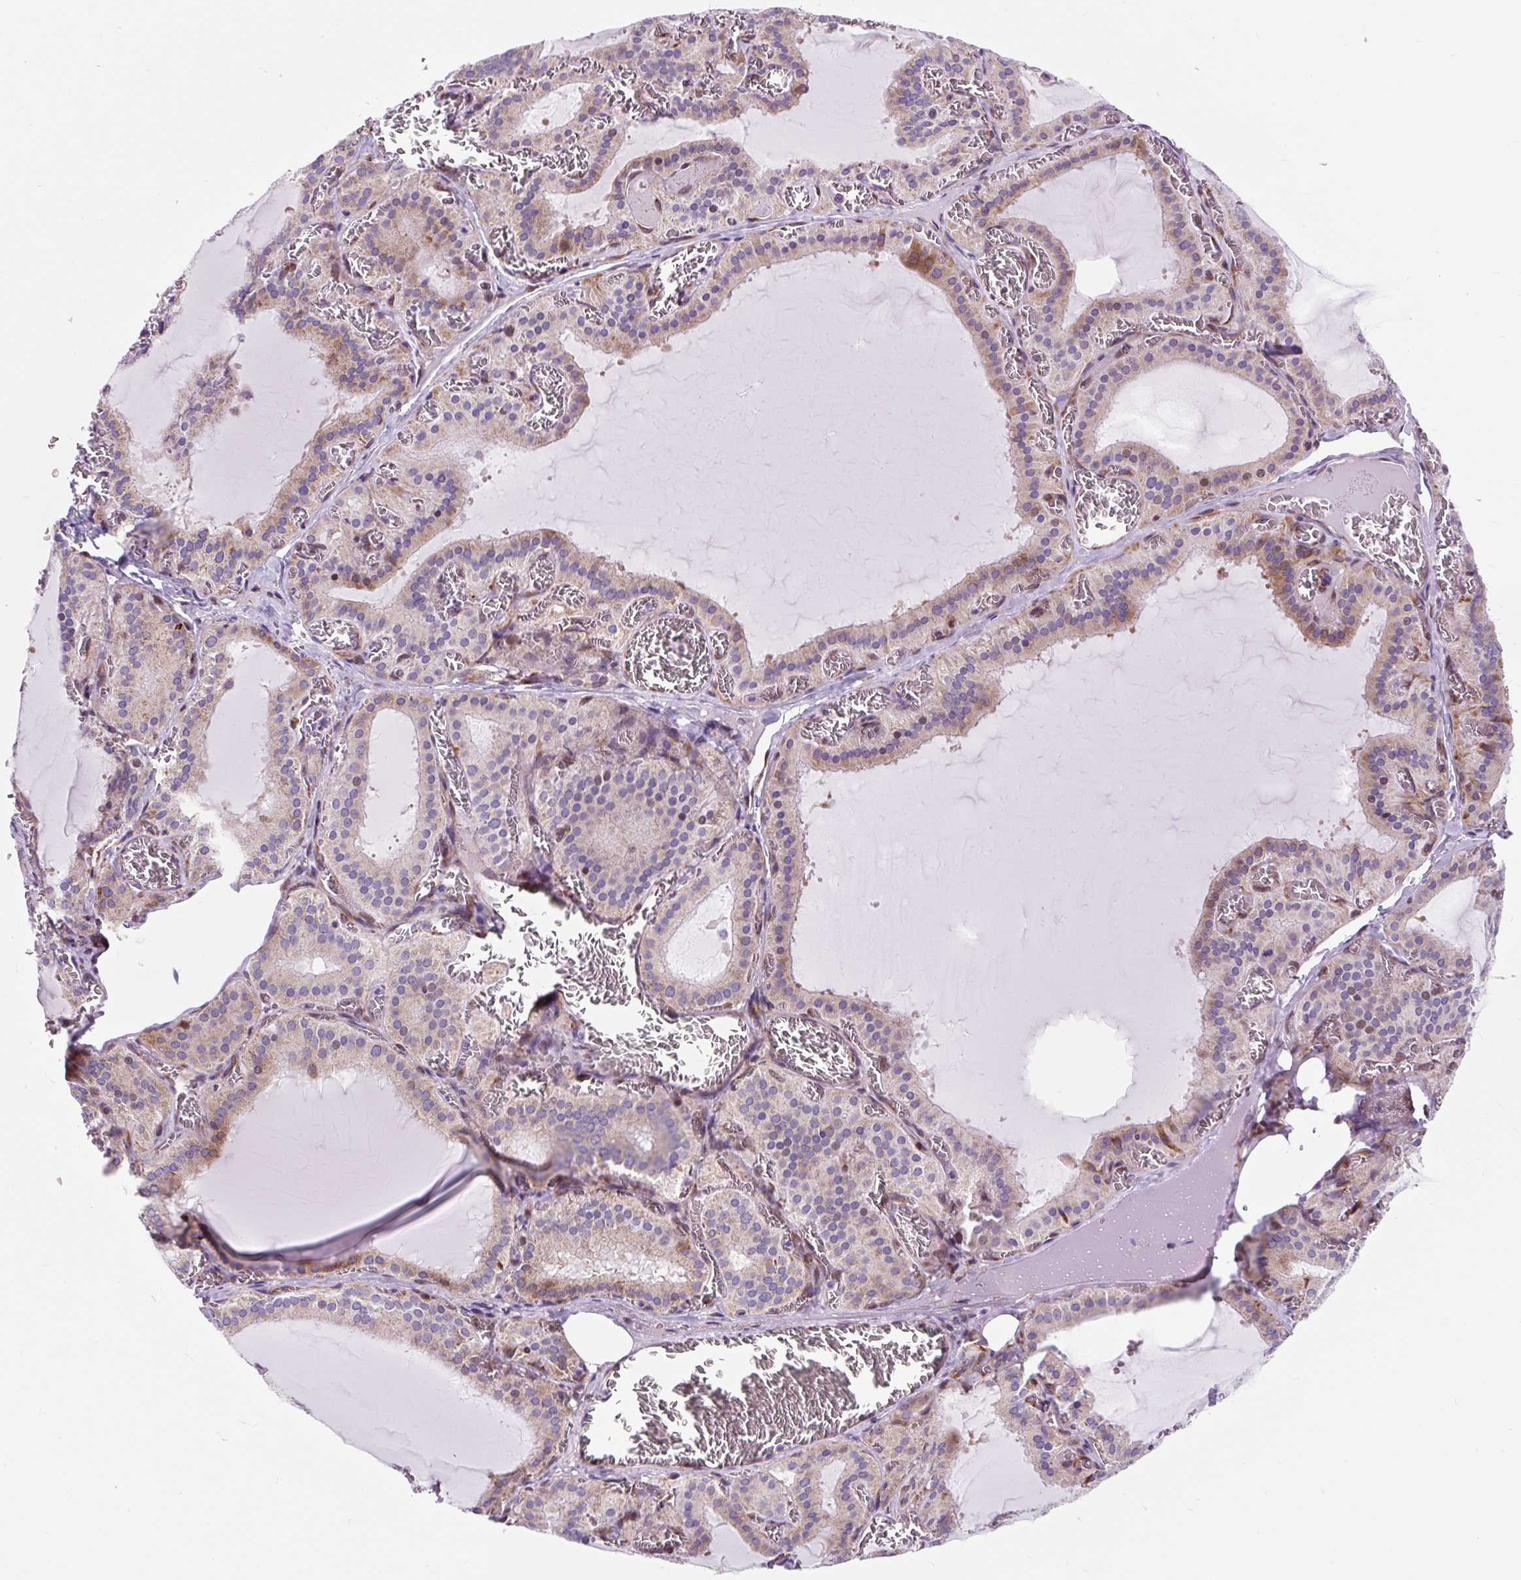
{"staining": {"intensity": "moderate", "quantity": "25%-75%", "location": "cytoplasmic/membranous"}, "tissue": "thyroid gland", "cell_type": "Glandular cells", "image_type": "normal", "snomed": [{"axis": "morphology", "description": "Normal tissue, NOS"}, {"axis": "topography", "description": "Thyroid gland"}], "caption": "IHC histopathology image of normal thyroid gland: human thyroid gland stained using immunohistochemistry (IHC) demonstrates medium levels of moderate protein expression localized specifically in the cytoplasmic/membranous of glandular cells, appearing as a cytoplasmic/membranous brown color.", "gene": "CISD3", "patient": {"sex": "female", "age": 30}}